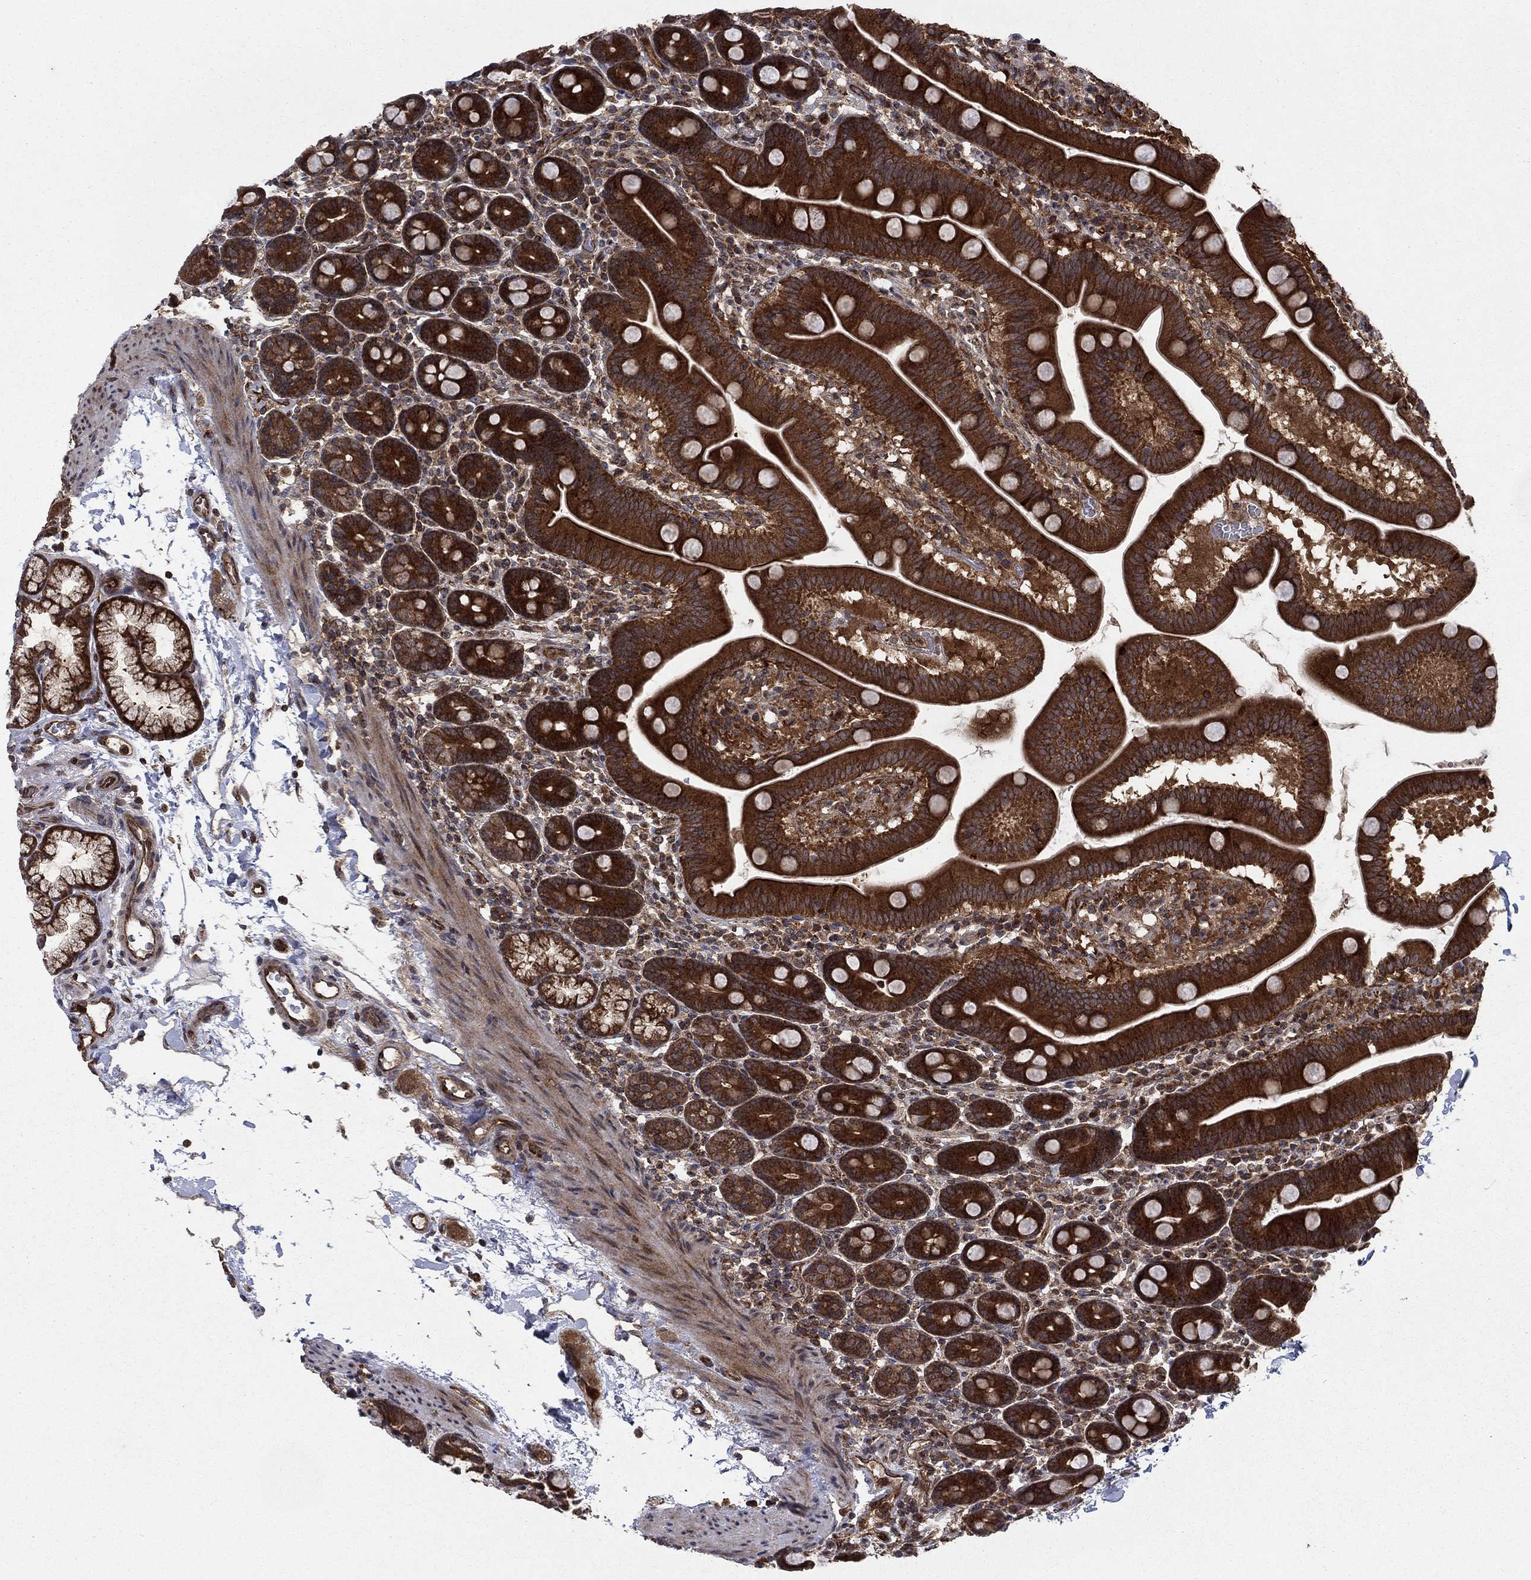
{"staining": {"intensity": "strong", "quantity": ">75%", "location": "cytoplasmic/membranous"}, "tissue": "duodenum", "cell_type": "Glandular cells", "image_type": "normal", "snomed": [{"axis": "morphology", "description": "Normal tissue, NOS"}, {"axis": "topography", "description": "Duodenum"}], "caption": "Immunohistochemical staining of unremarkable human duodenum shows >75% levels of strong cytoplasmic/membranous protein staining in approximately >75% of glandular cells. Using DAB (3,3'-diaminobenzidine) (brown) and hematoxylin (blue) stains, captured at high magnification using brightfield microscopy.", "gene": "IFI35", "patient": {"sex": "male", "age": 59}}